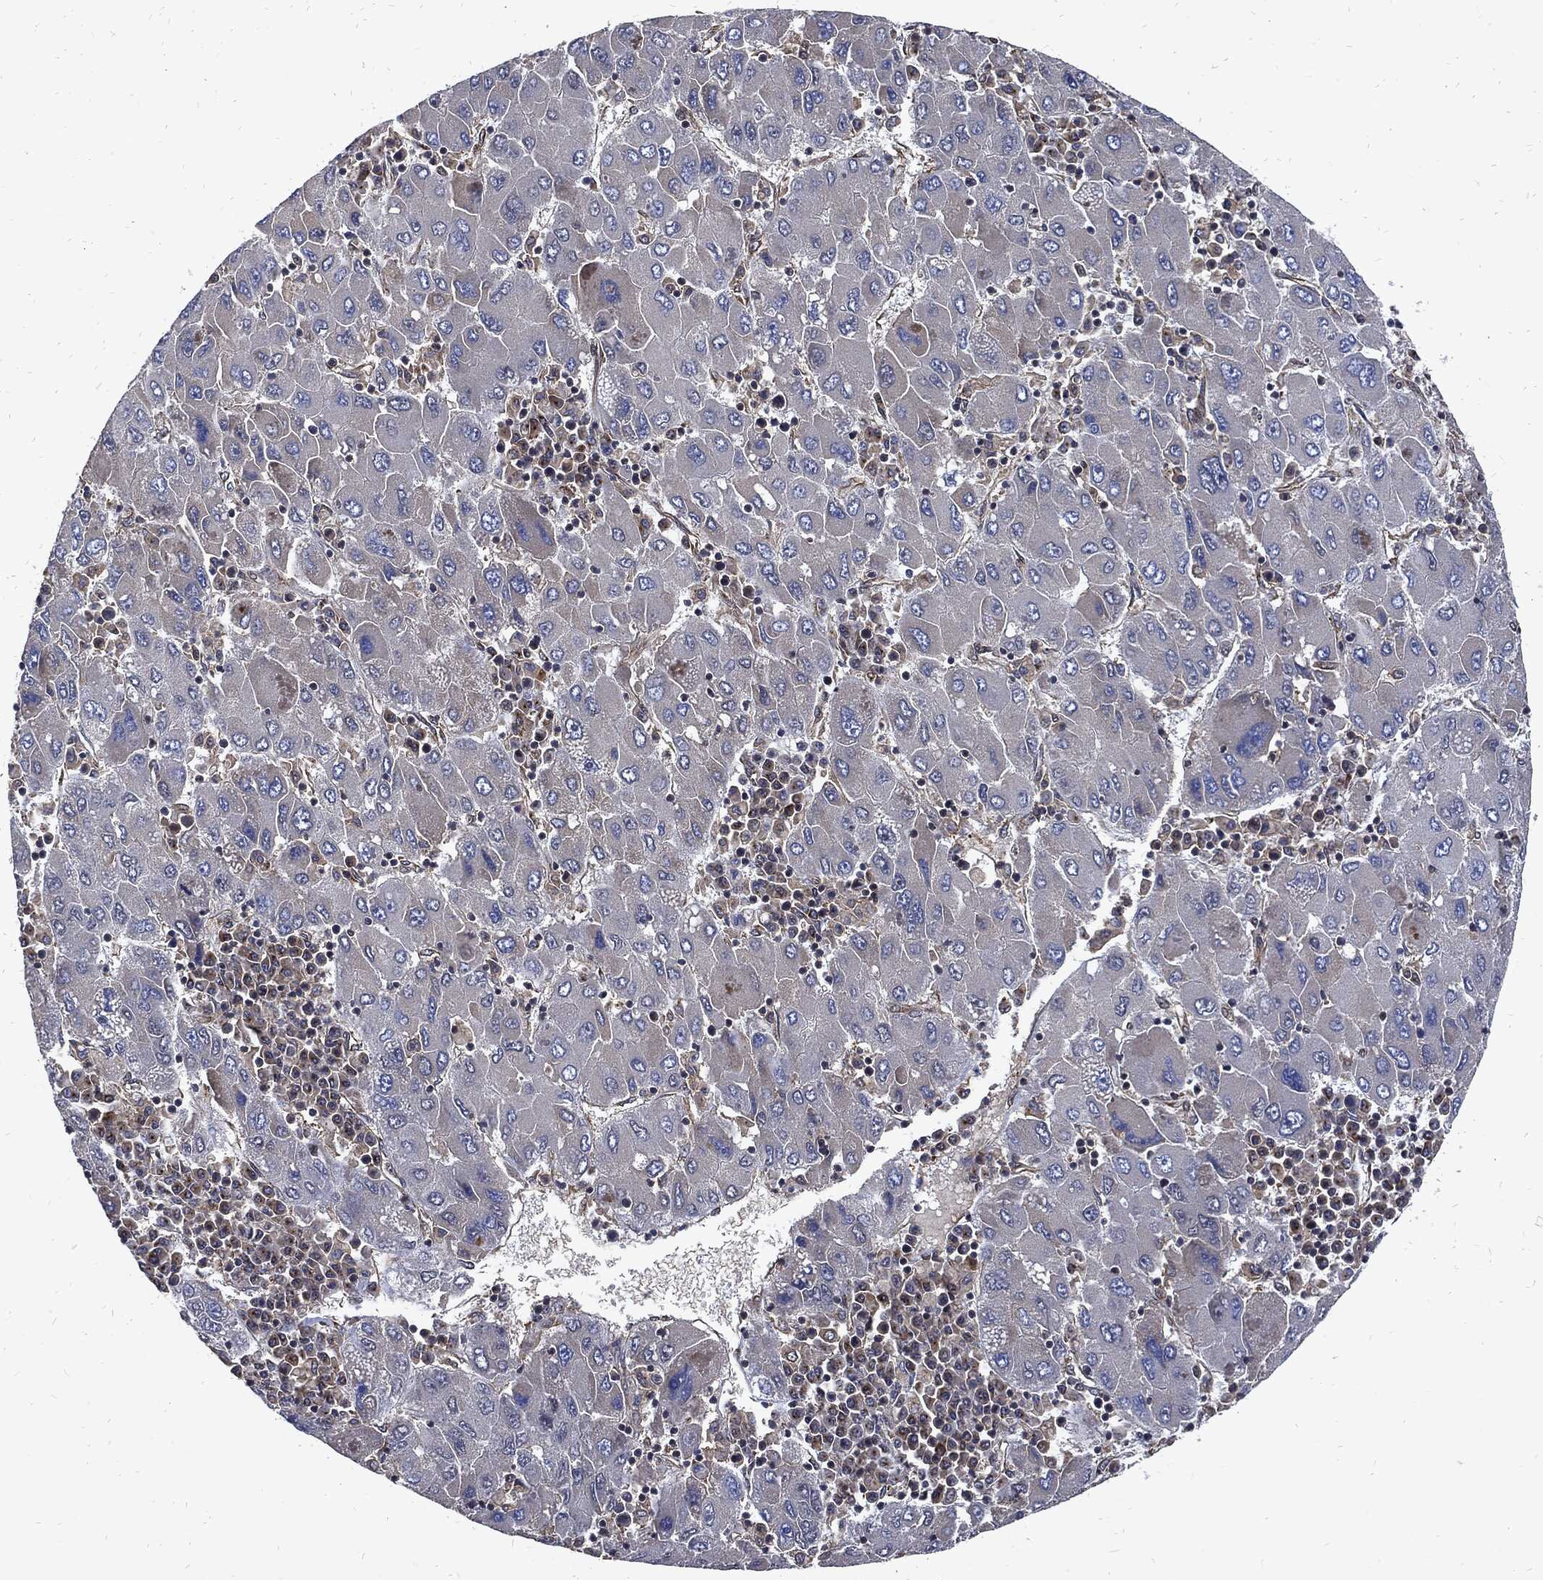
{"staining": {"intensity": "negative", "quantity": "none", "location": "none"}, "tissue": "liver cancer", "cell_type": "Tumor cells", "image_type": "cancer", "snomed": [{"axis": "morphology", "description": "Carcinoma, Hepatocellular, NOS"}, {"axis": "topography", "description": "Liver"}], "caption": "This is an immunohistochemistry photomicrograph of human liver cancer. There is no positivity in tumor cells.", "gene": "DCTN1", "patient": {"sex": "male", "age": 75}}